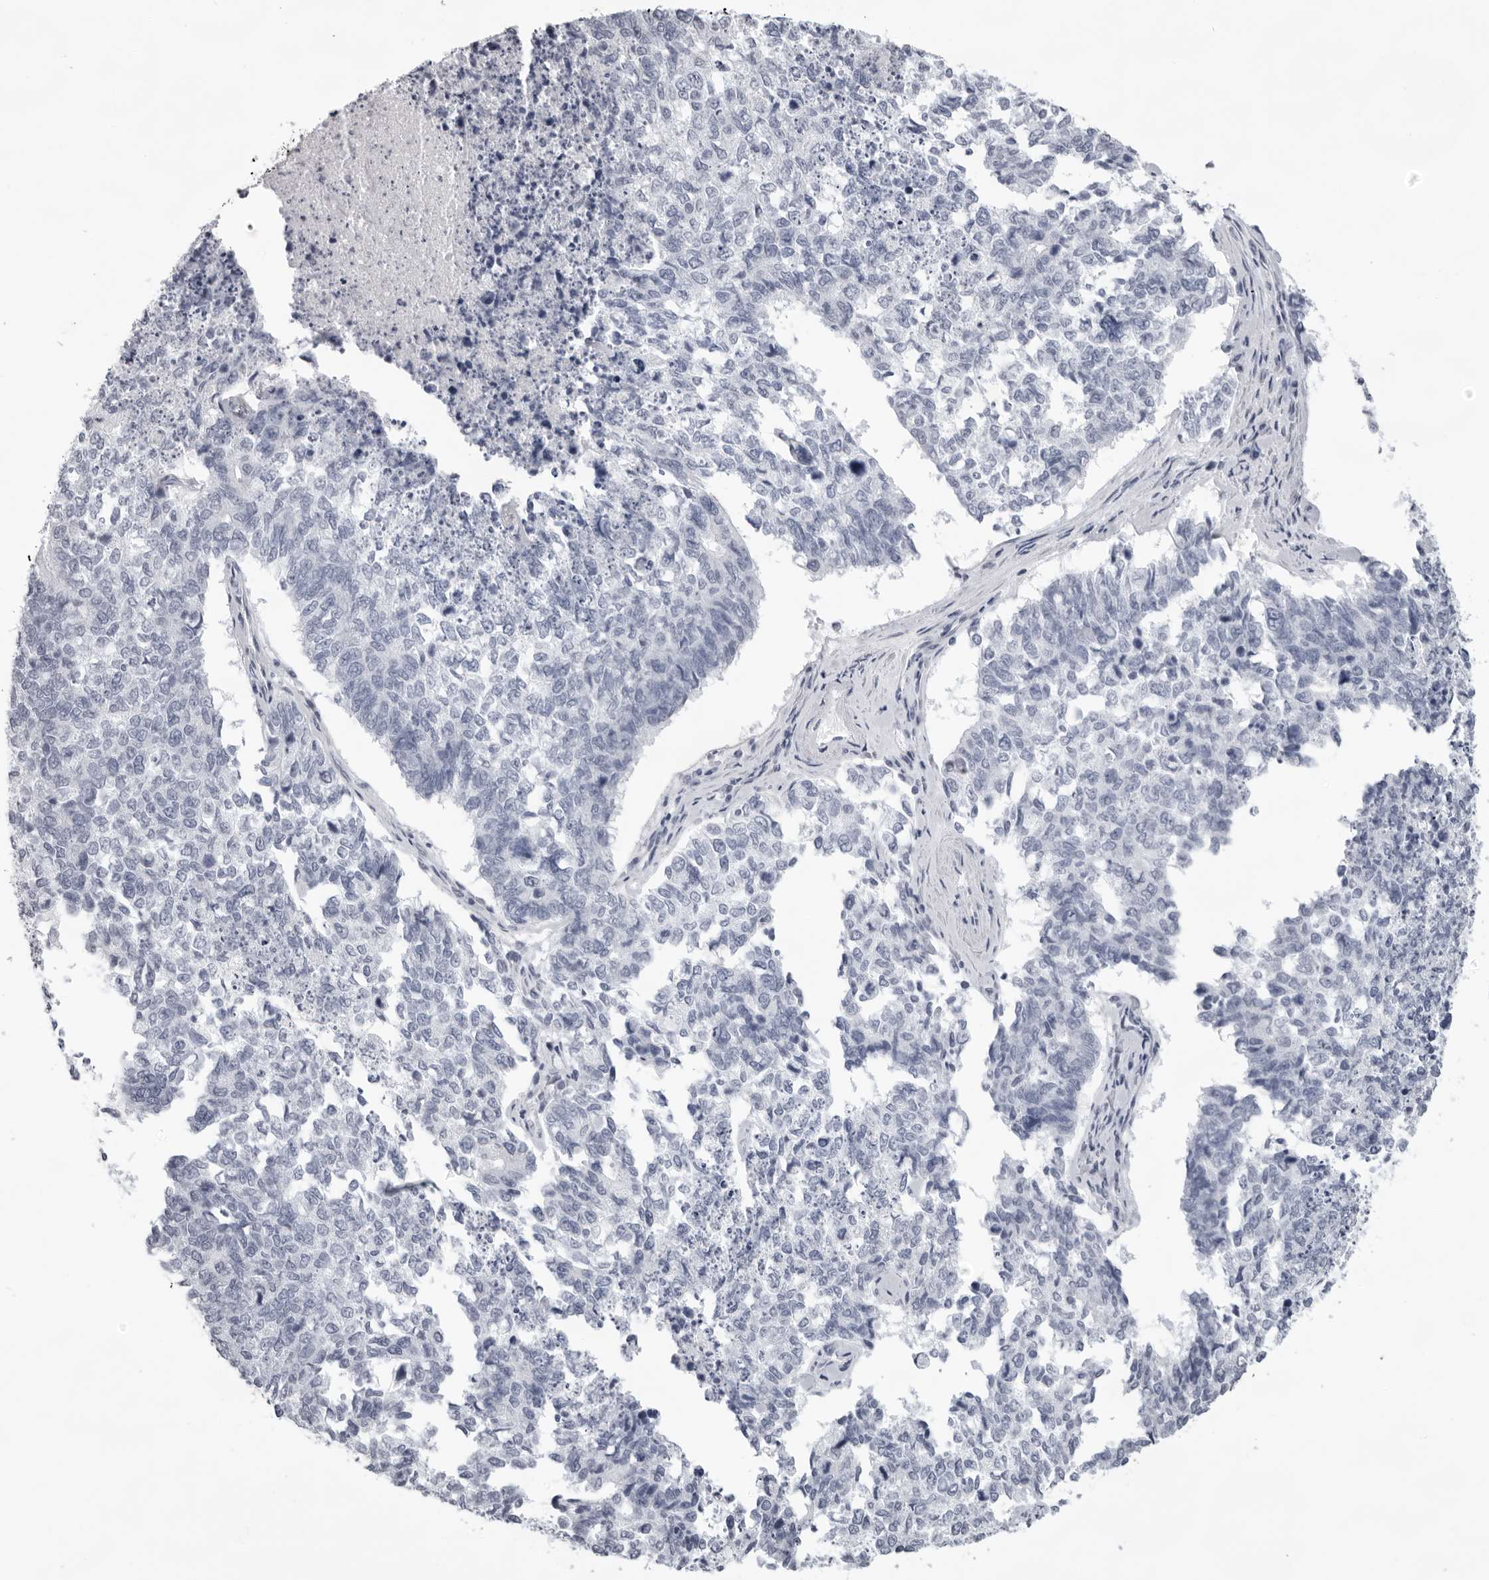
{"staining": {"intensity": "negative", "quantity": "none", "location": "none"}, "tissue": "cervical cancer", "cell_type": "Tumor cells", "image_type": "cancer", "snomed": [{"axis": "morphology", "description": "Squamous cell carcinoma, NOS"}, {"axis": "topography", "description": "Cervix"}], "caption": "Tumor cells are negative for protein expression in human cervical cancer (squamous cell carcinoma).", "gene": "CASP7", "patient": {"sex": "female", "age": 63}}